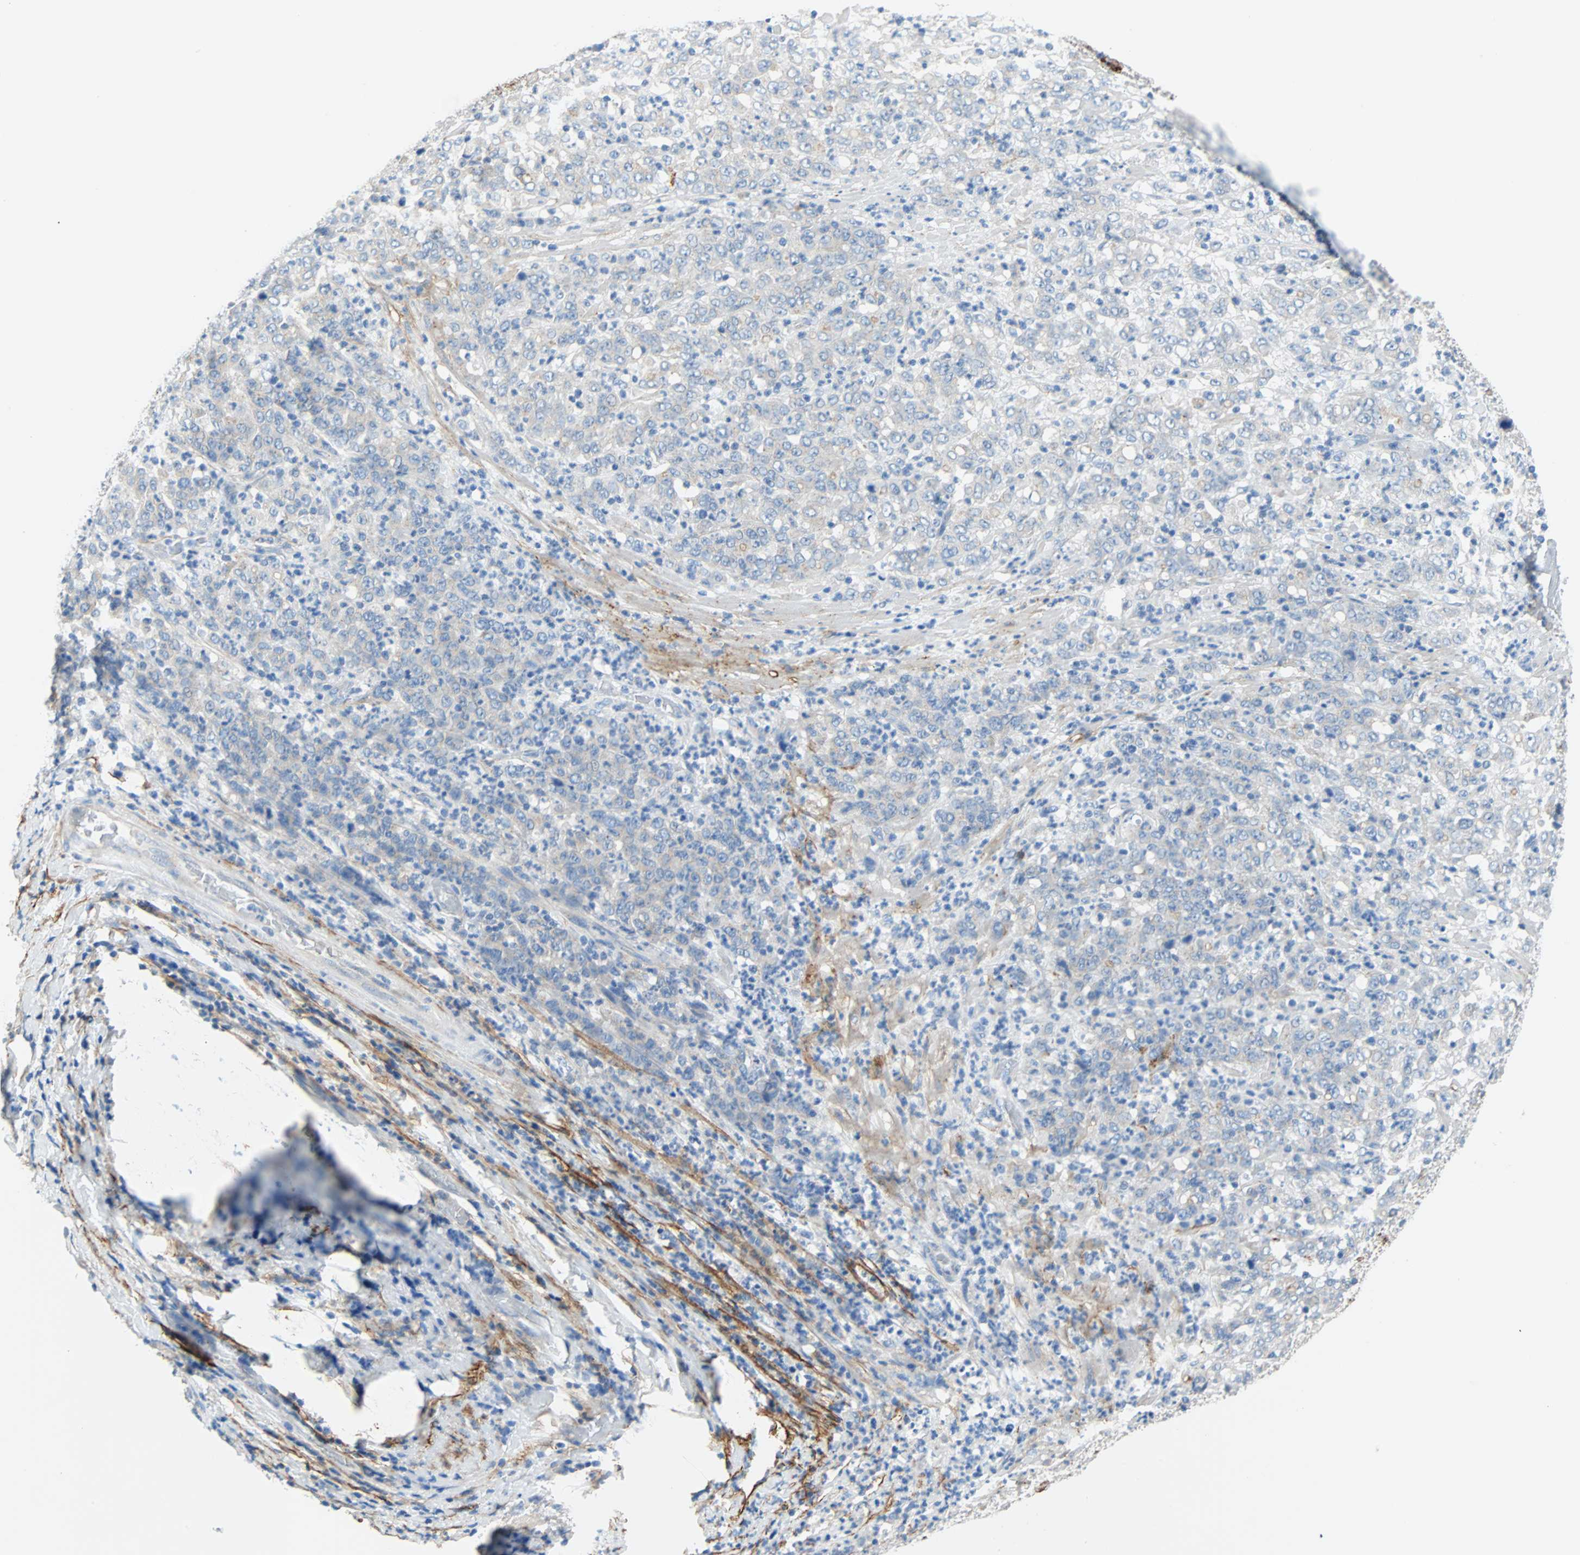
{"staining": {"intensity": "weak", "quantity": "<25%", "location": "cytoplasmic/membranous"}, "tissue": "stomach cancer", "cell_type": "Tumor cells", "image_type": "cancer", "snomed": [{"axis": "morphology", "description": "Adenocarcinoma, NOS"}, {"axis": "topography", "description": "Stomach, lower"}], "caption": "IHC histopathology image of neoplastic tissue: human stomach adenocarcinoma stained with DAB displays no significant protein staining in tumor cells. Nuclei are stained in blue.", "gene": "PDPN", "patient": {"sex": "female", "age": 71}}